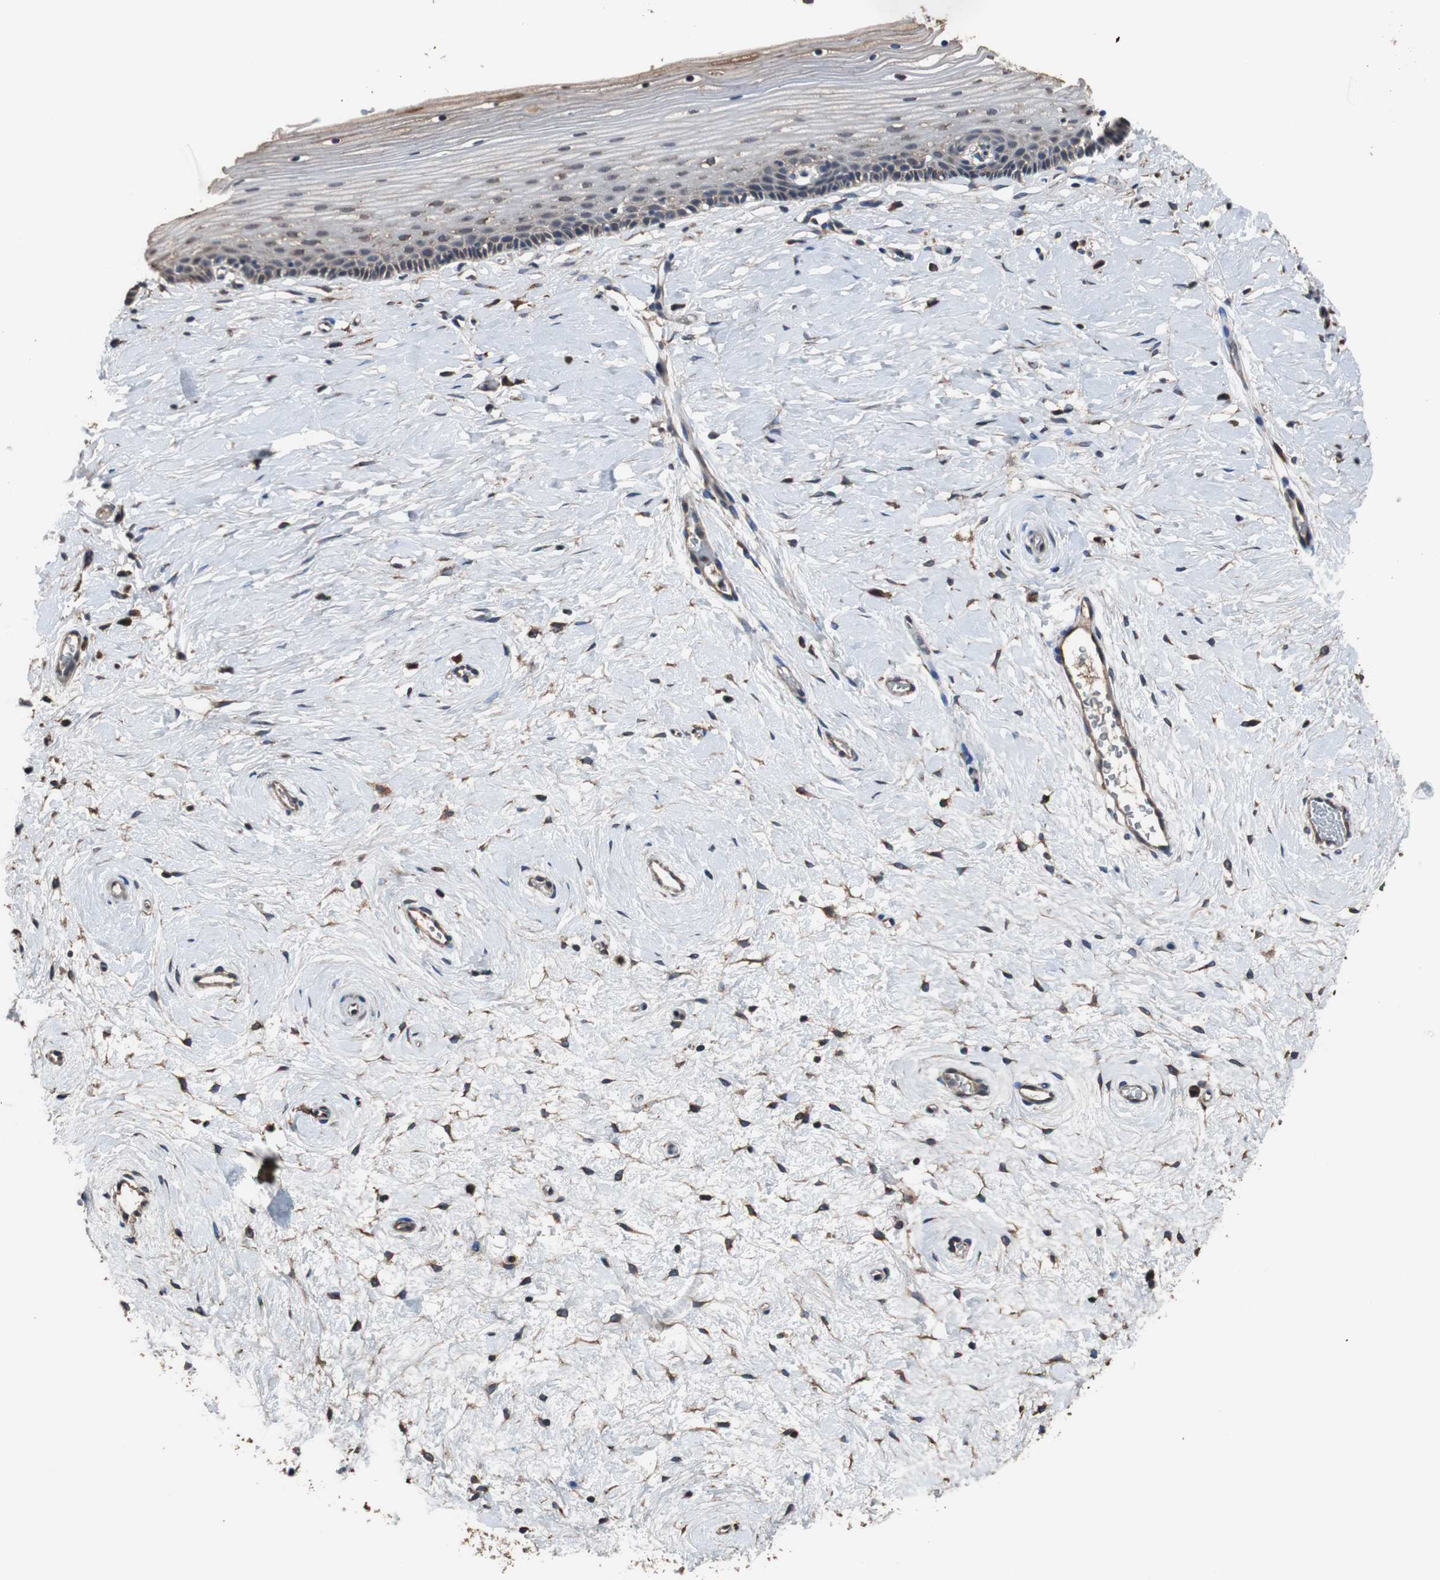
{"staining": {"intensity": "weak", "quantity": "25%-75%", "location": "cytoplasmic/membranous"}, "tissue": "cervix", "cell_type": "Glandular cells", "image_type": "normal", "snomed": [{"axis": "morphology", "description": "Normal tissue, NOS"}, {"axis": "topography", "description": "Cervix"}], "caption": "The image reveals immunohistochemical staining of normal cervix. There is weak cytoplasmic/membranous staining is present in about 25%-75% of glandular cells.", "gene": "SCIMP", "patient": {"sex": "female", "age": 39}}